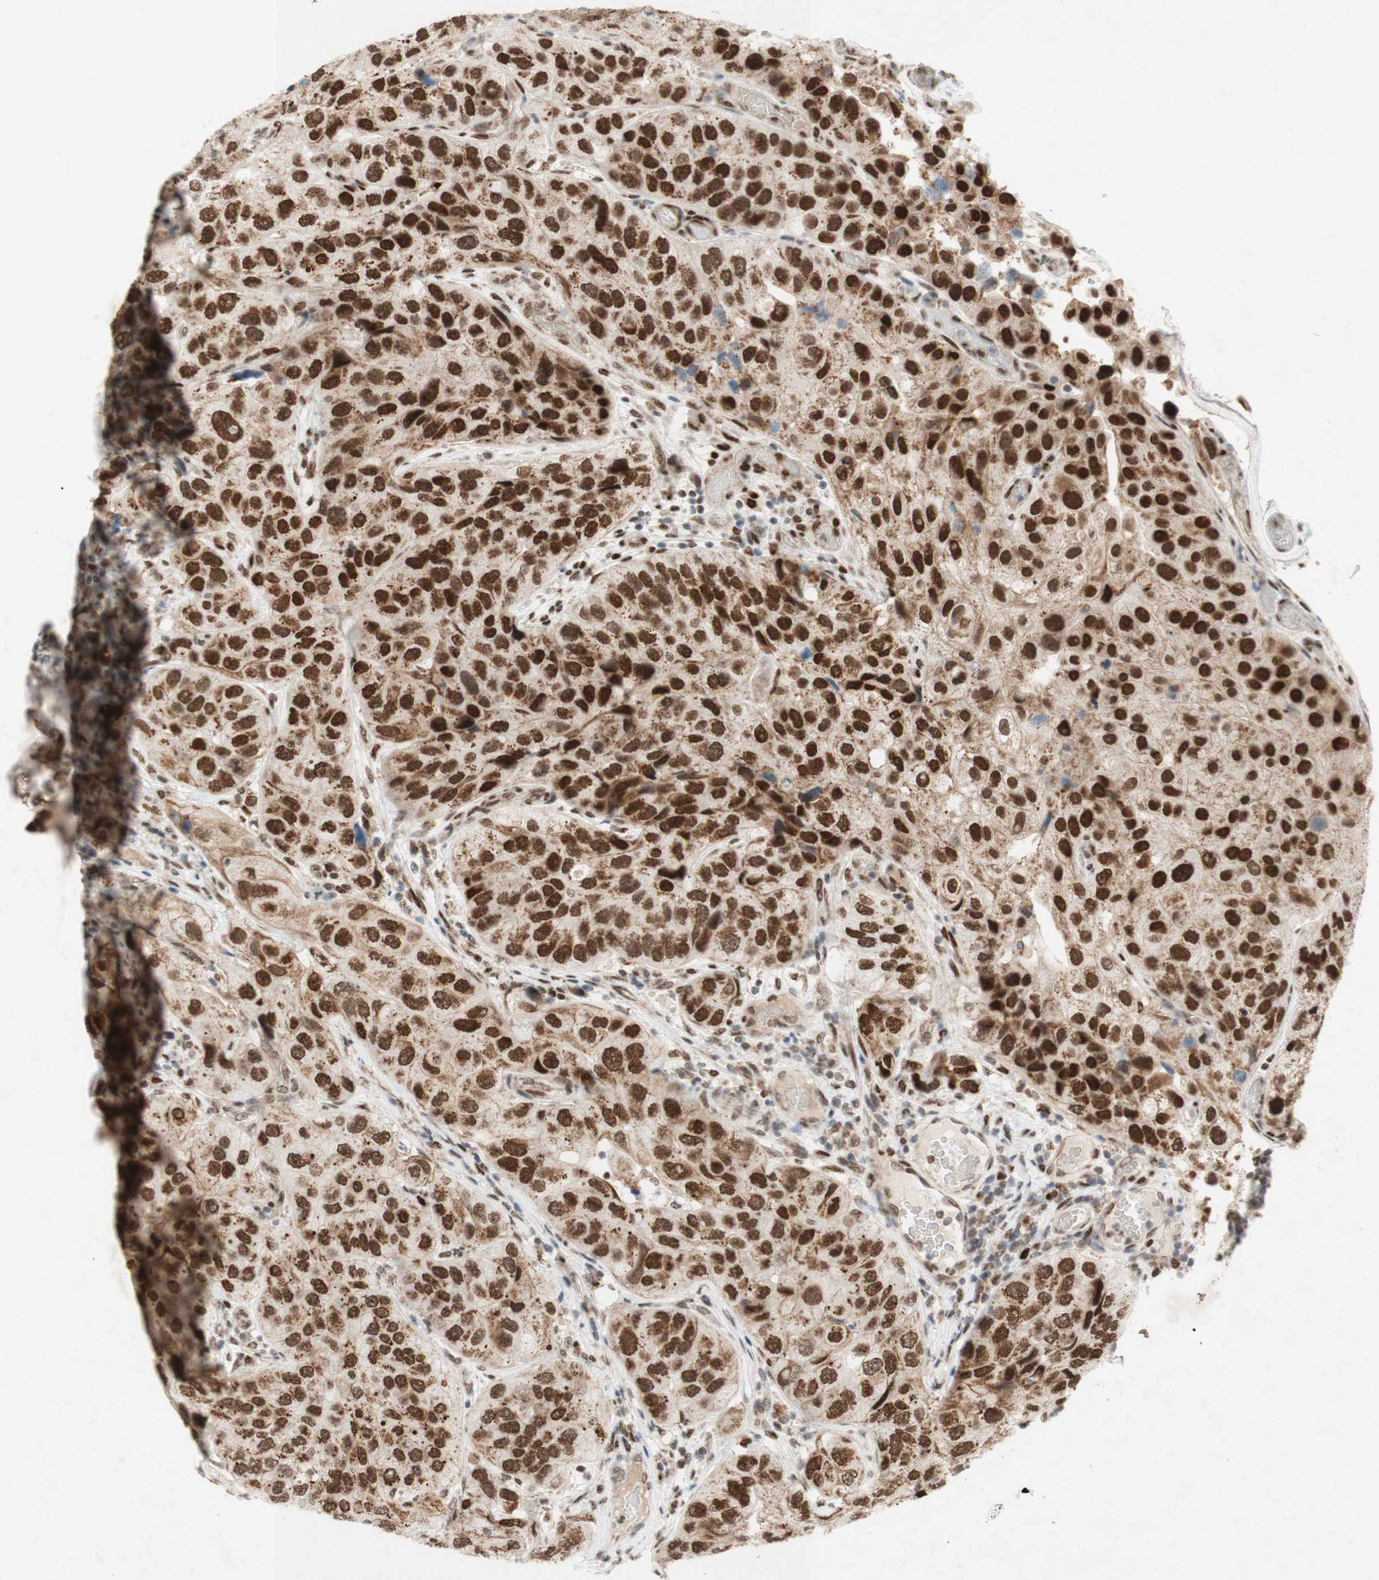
{"staining": {"intensity": "strong", "quantity": ">75%", "location": "cytoplasmic/membranous,nuclear"}, "tissue": "urothelial cancer", "cell_type": "Tumor cells", "image_type": "cancer", "snomed": [{"axis": "morphology", "description": "Urothelial carcinoma, High grade"}, {"axis": "topography", "description": "Urinary bladder"}], "caption": "Human urothelial cancer stained for a protein (brown) reveals strong cytoplasmic/membranous and nuclear positive positivity in about >75% of tumor cells.", "gene": "DNMT3A", "patient": {"sex": "female", "age": 64}}